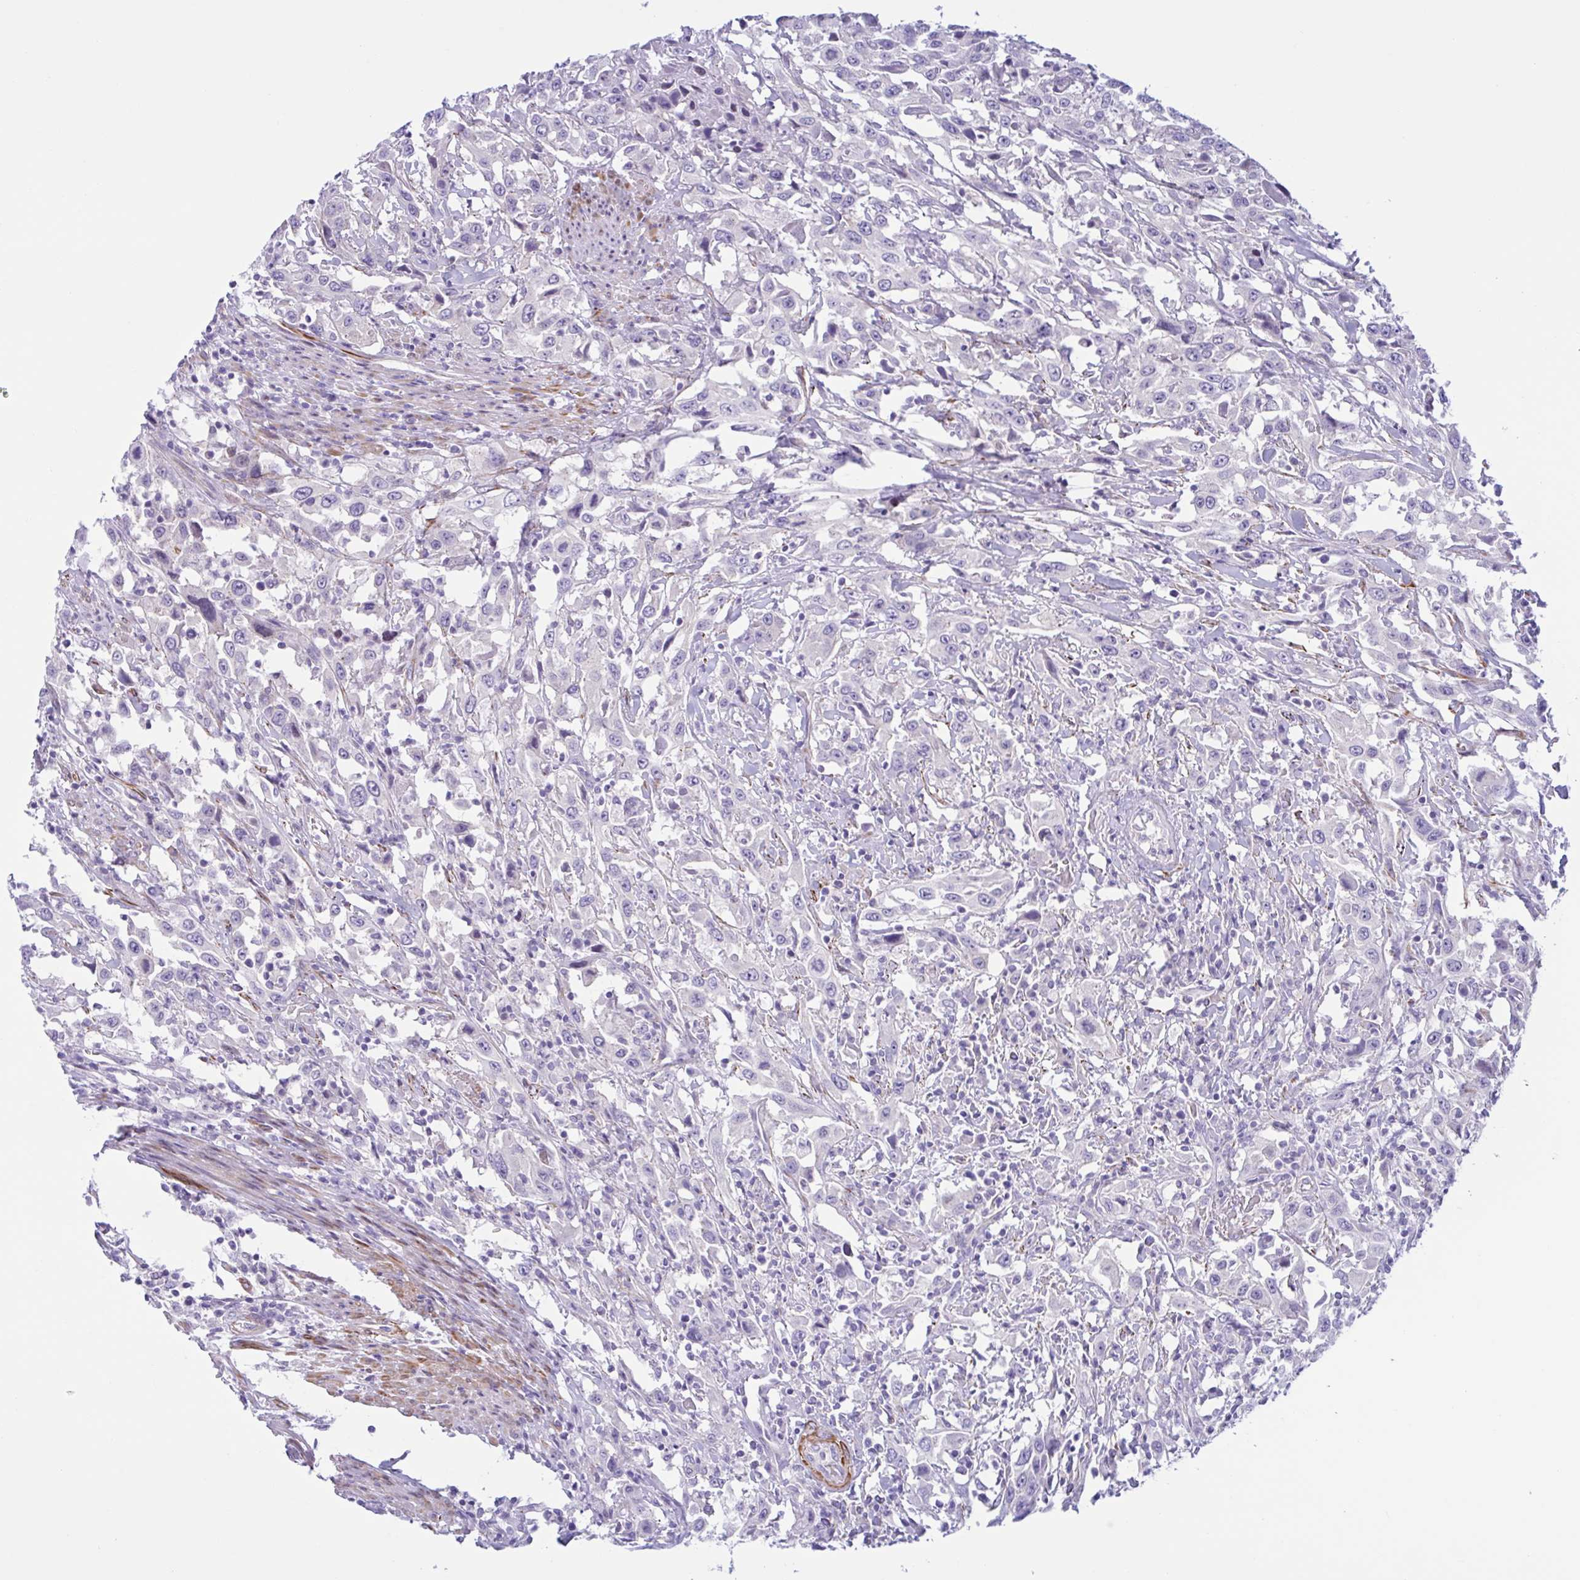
{"staining": {"intensity": "negative", "quantity": "none", "location": "none"}, "tissue": "urothelial cancer", "cell_type": "Tumor cells", "image_type": "cancer", "snomed": [{"axis": "morphology", "description": "Urothelial carcinoma, High grade"}, {"axis": "topography", "description": "Urinary bladder"}], "caption": "Immunohistochemical staining of urothelial cancer exhibits no significant staining in tumor cells.", "gene": "AHCYL2", "patient": {"sex": "male", "age": 61}}